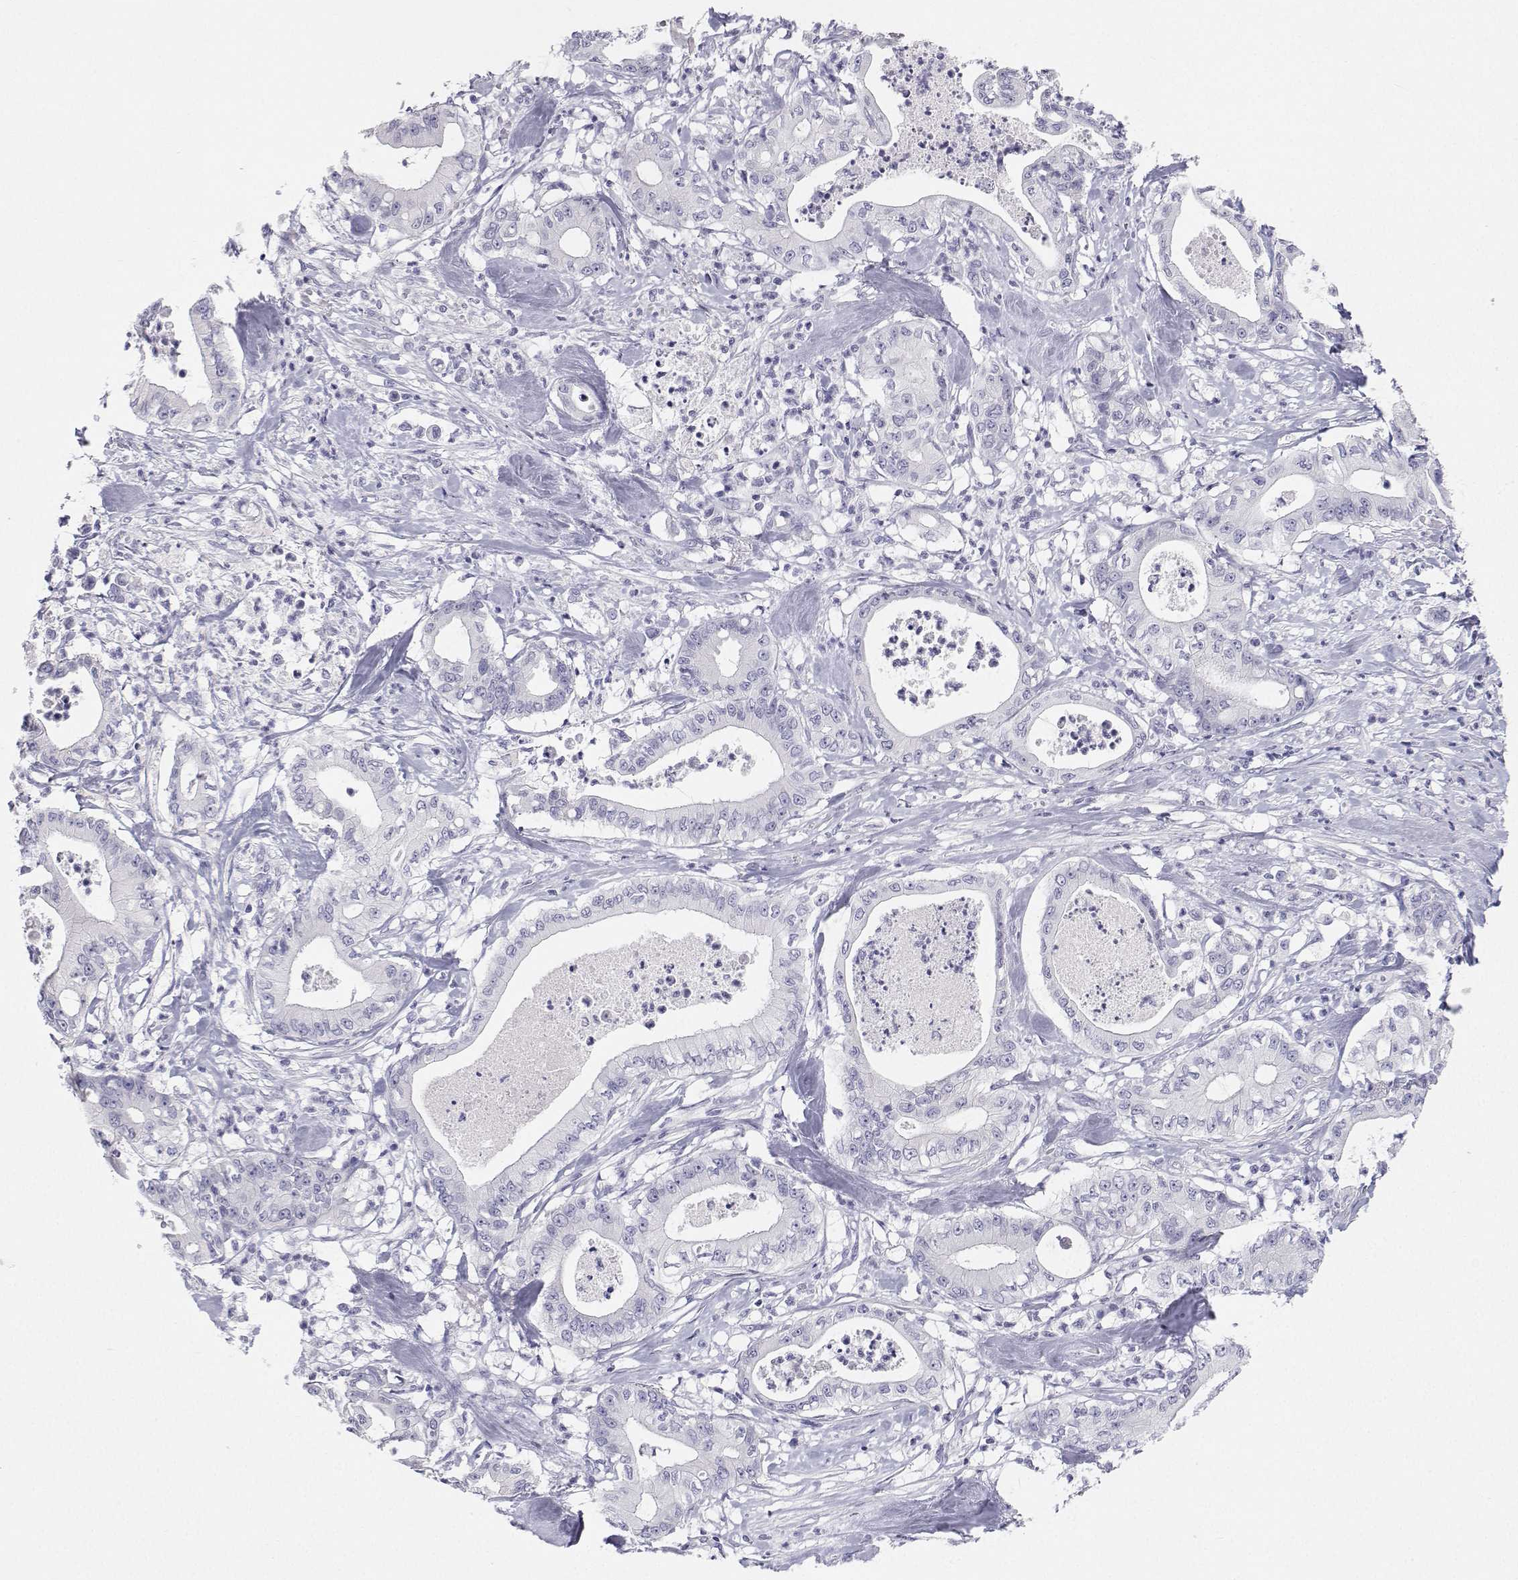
{"staining": {"intensity": "negative", "quantity": "none", "location": "none"}, "tissue": "pancreatic cancer", "cell_type": "Tumor cells", "image_type": "cancer", "snomed": [{"axis": "morphology", "description": "Adenocarcinoma, NOS"}, {"axis": "topography", "description": "Pancreas"}], "caption": "Human adenocarcinoma (pancreatic) stained for a protein using IHC reveals no staining in tumor cells.", "gene": "BHMT", "patient": {"sex": "male", "age": 71}}